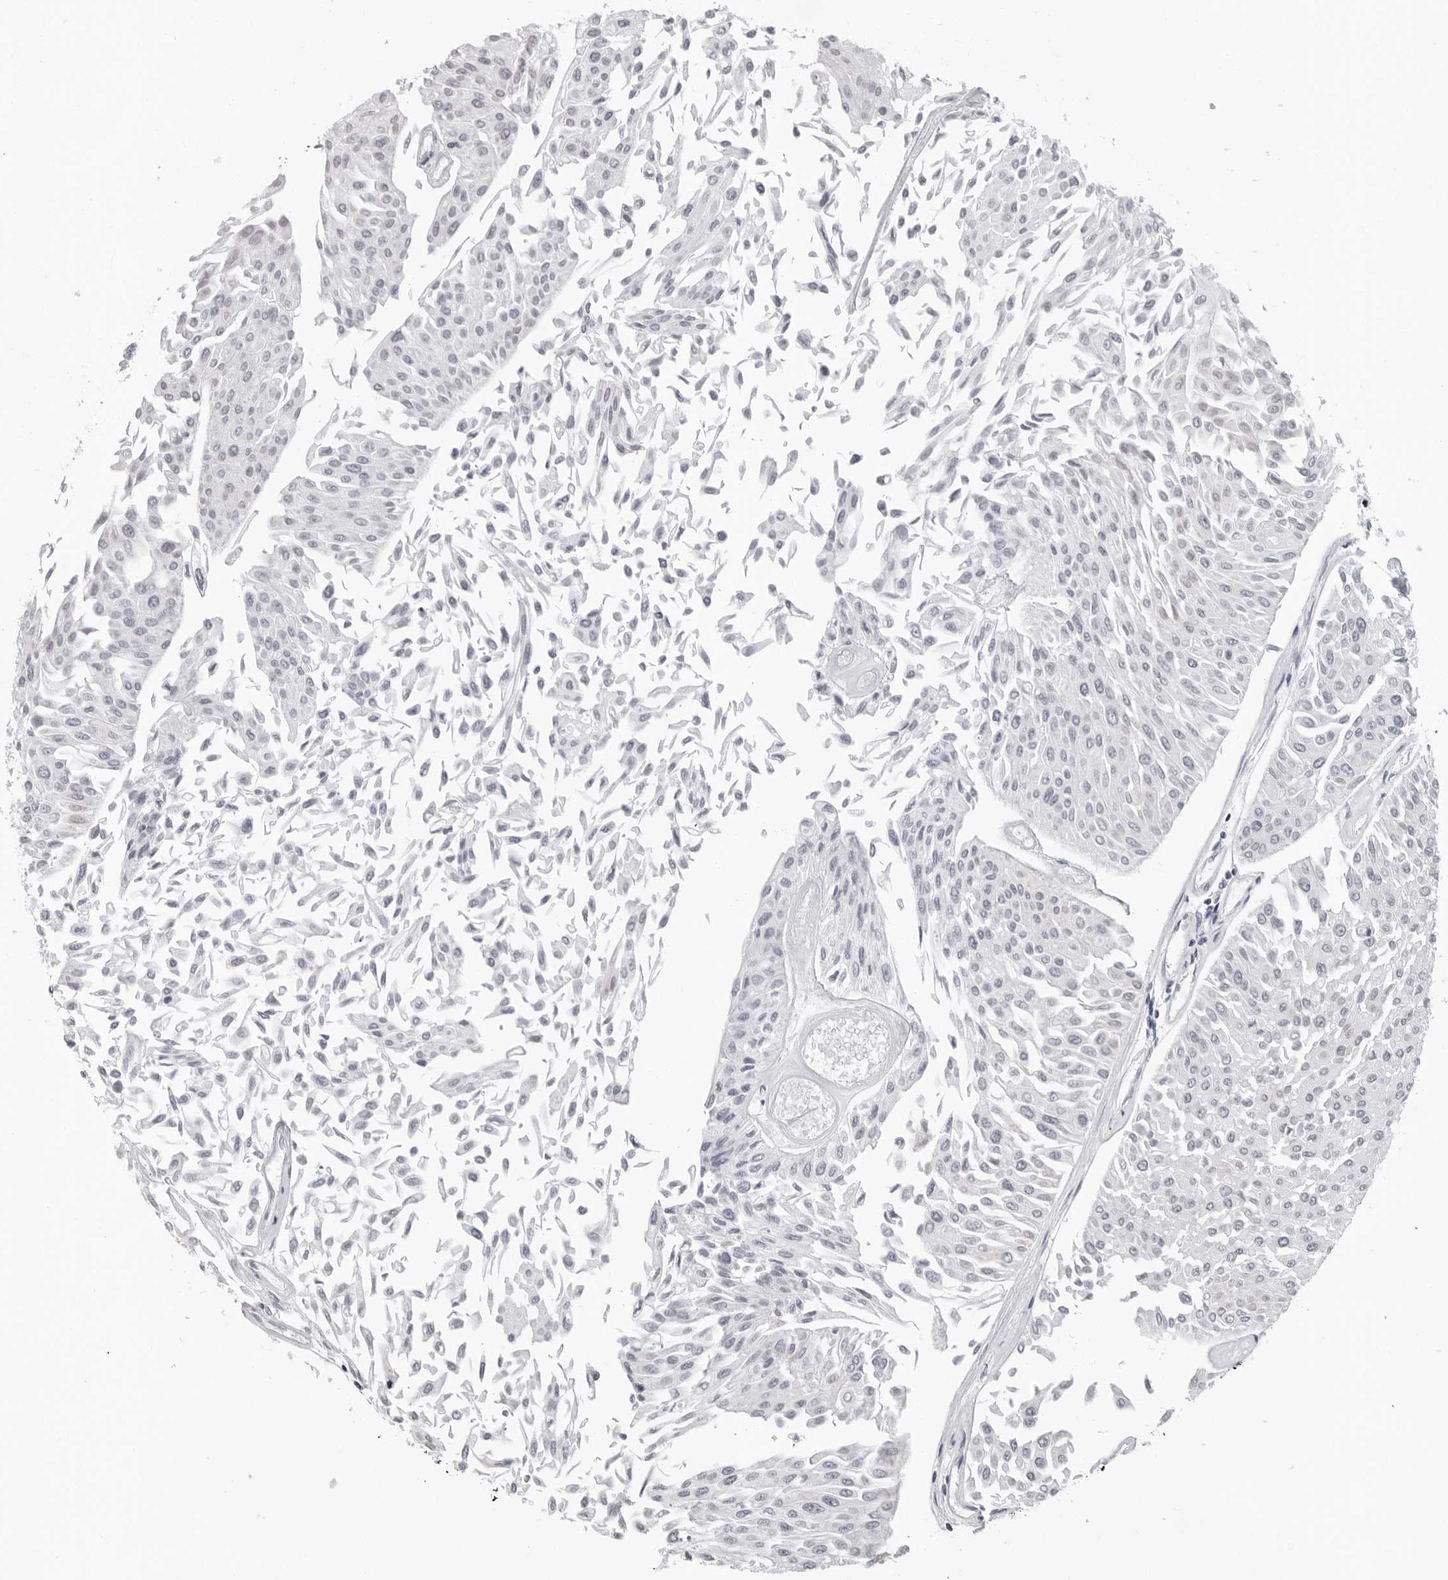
{"staining": {"intensity": "negative", "quantity": "none", "location": "none"}, "tissue": "urothelial cancer", "cell_type": "Tumor cells", "image_type": "cancer", "snomed": [{"axis": "morphology", "description": "Urothelial carcinoma, Low grade"}, {"axis": "topography", "description": "Urinary bladder"}], "caption": "This photomicrograph is of low-grade urothelial carcinoma stained with IHC to label a protein in brown with the nuclei are counter-stained blue. There is no expression in tumor cells. The staining was performed using DAB (3,3'-diaminobenzidine) to visualize the protein expression in brown, while the nuclei were stained in blue with hematoxylin (Magnification: 20x).", "gene": "PIP4K2C", "patient": {"sex": "male", "age": 67}}